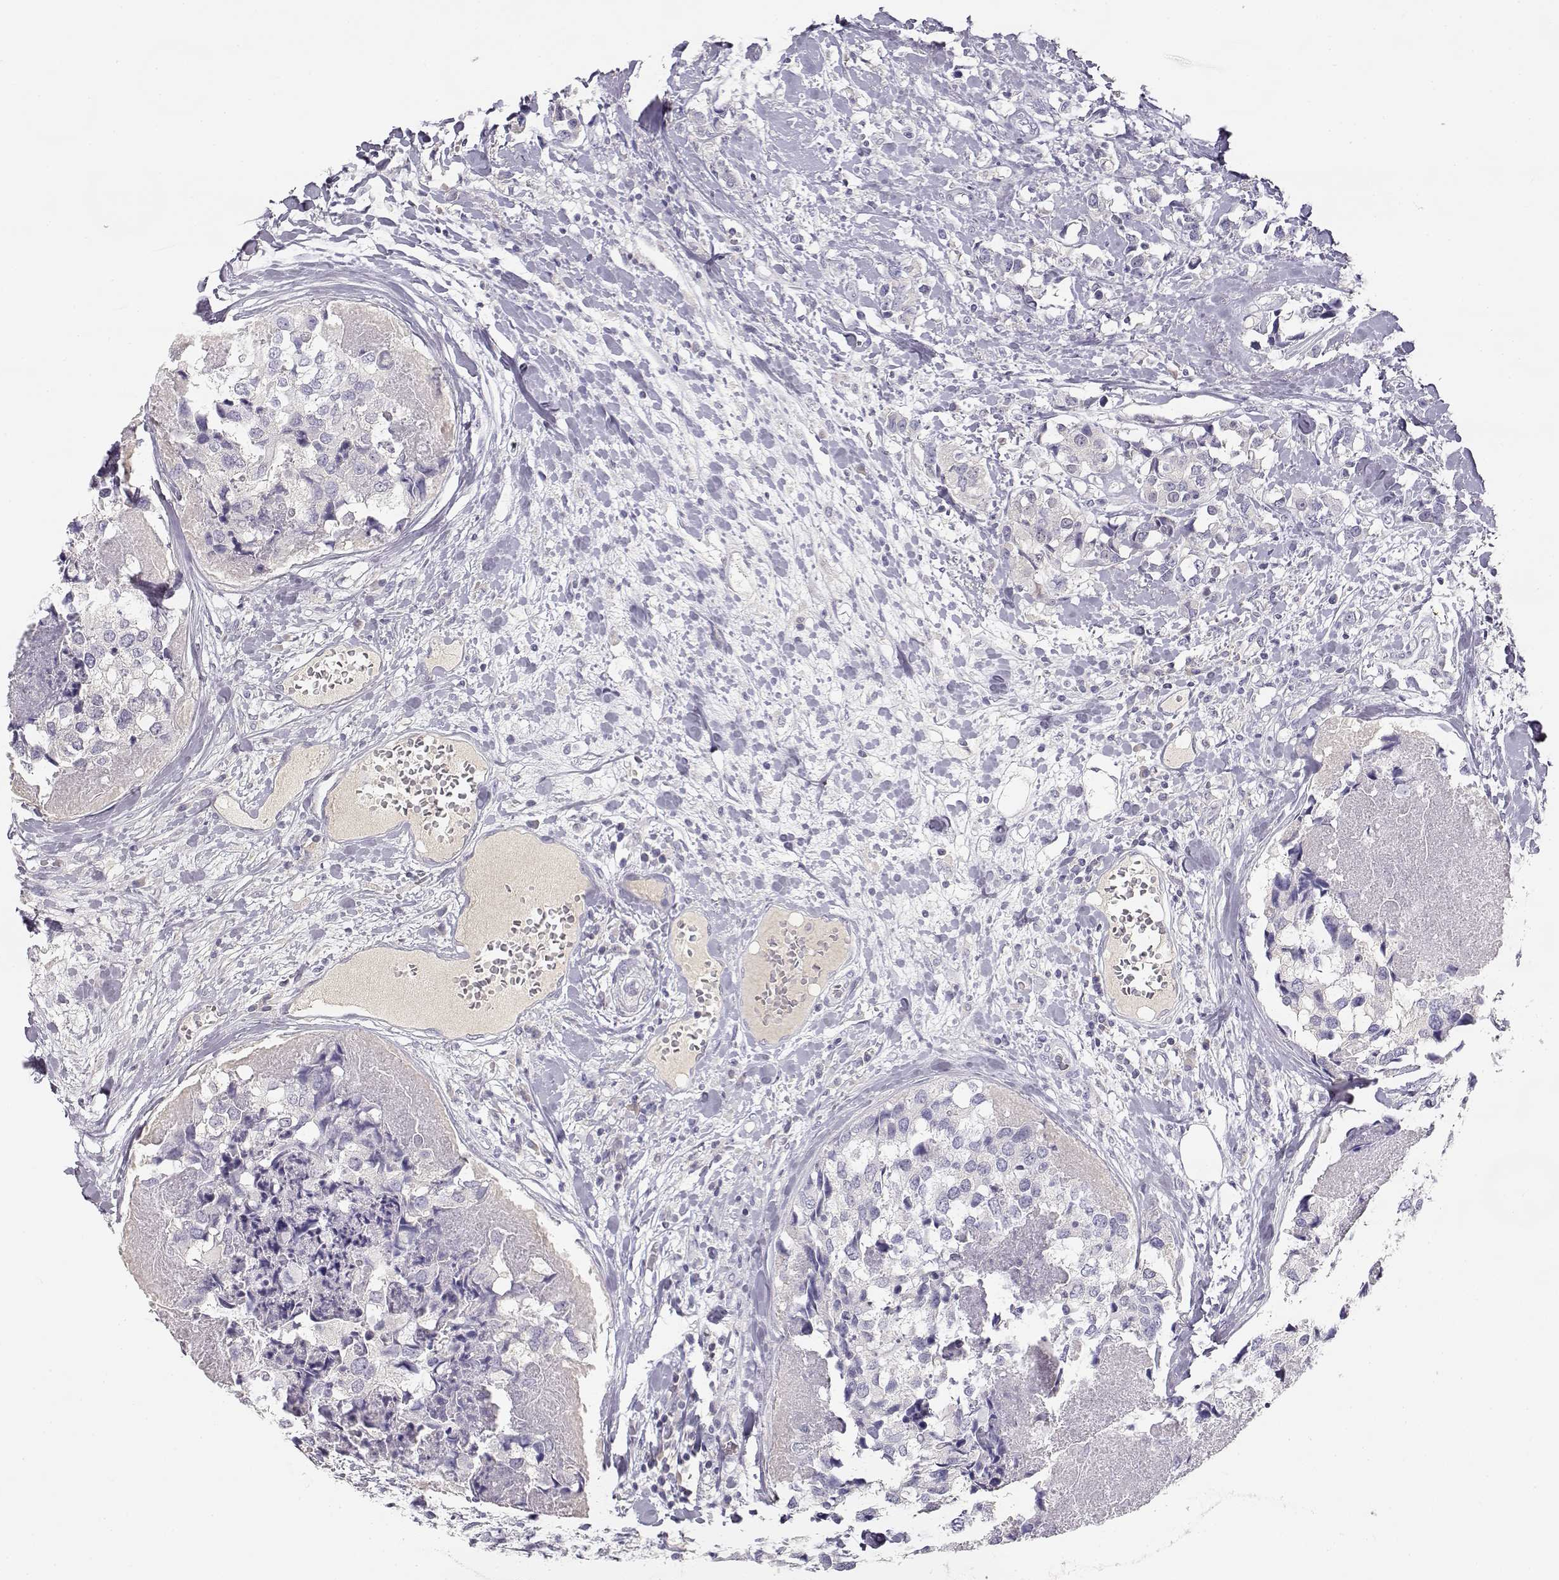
{"staining": {"intensity": "negative", "quantity": "none", "location": "none"}, "tissue": "breast cancer", "cell_type": "Tumor cells", "image_type": "cancer", "snomed": [{"axis": "morphology", "description": "Lobular carcinoma"}, {"axis": "topography", "description": "Breast"}], "caption": "High power microscopy micrograph of an IHC micrograph of lobular carcinoma (breast), revealing no significant staining in tumor cells.", "gene": "SLCO6A1", "patient": {"sex": "female", "age": 59}}